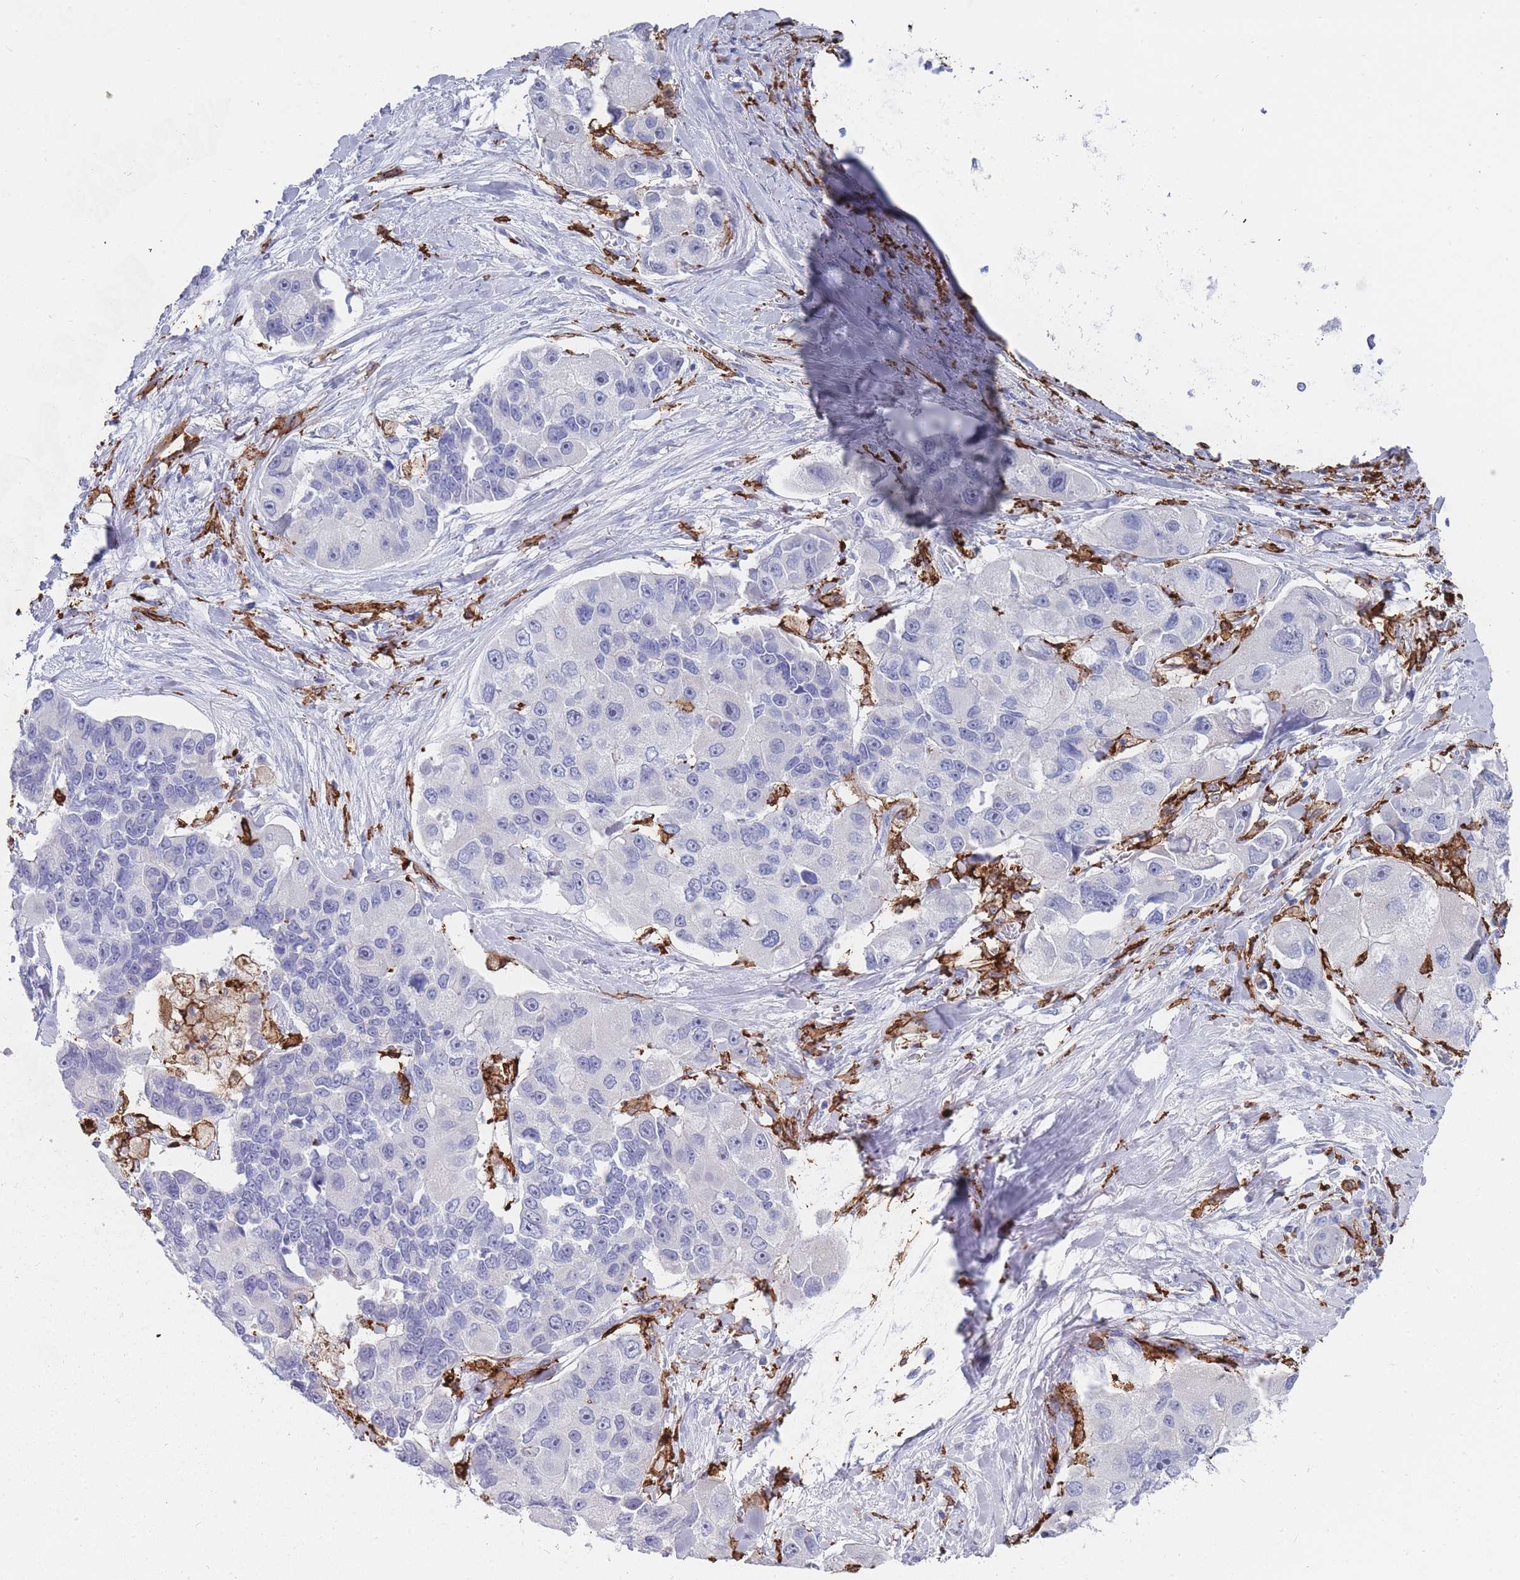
{"staining": {"intensity": "negative", "quantity": "none", "location": "none"}, "tissue": "lung cancer", "cell_type": "Tumor cells", "image_type": "cancer", "snomed": [{"axis": "morphology", "description": "Adenocarcinoma, NOS"}, {"axis": "topography", "description": "Lung"}], "caption": "This is an immunohistochemistry image of adenocarcinoma (lung). There is no expression in tumor cells.", "gene": "AIF1", "patient": {"sex": "female", "age": 54}}